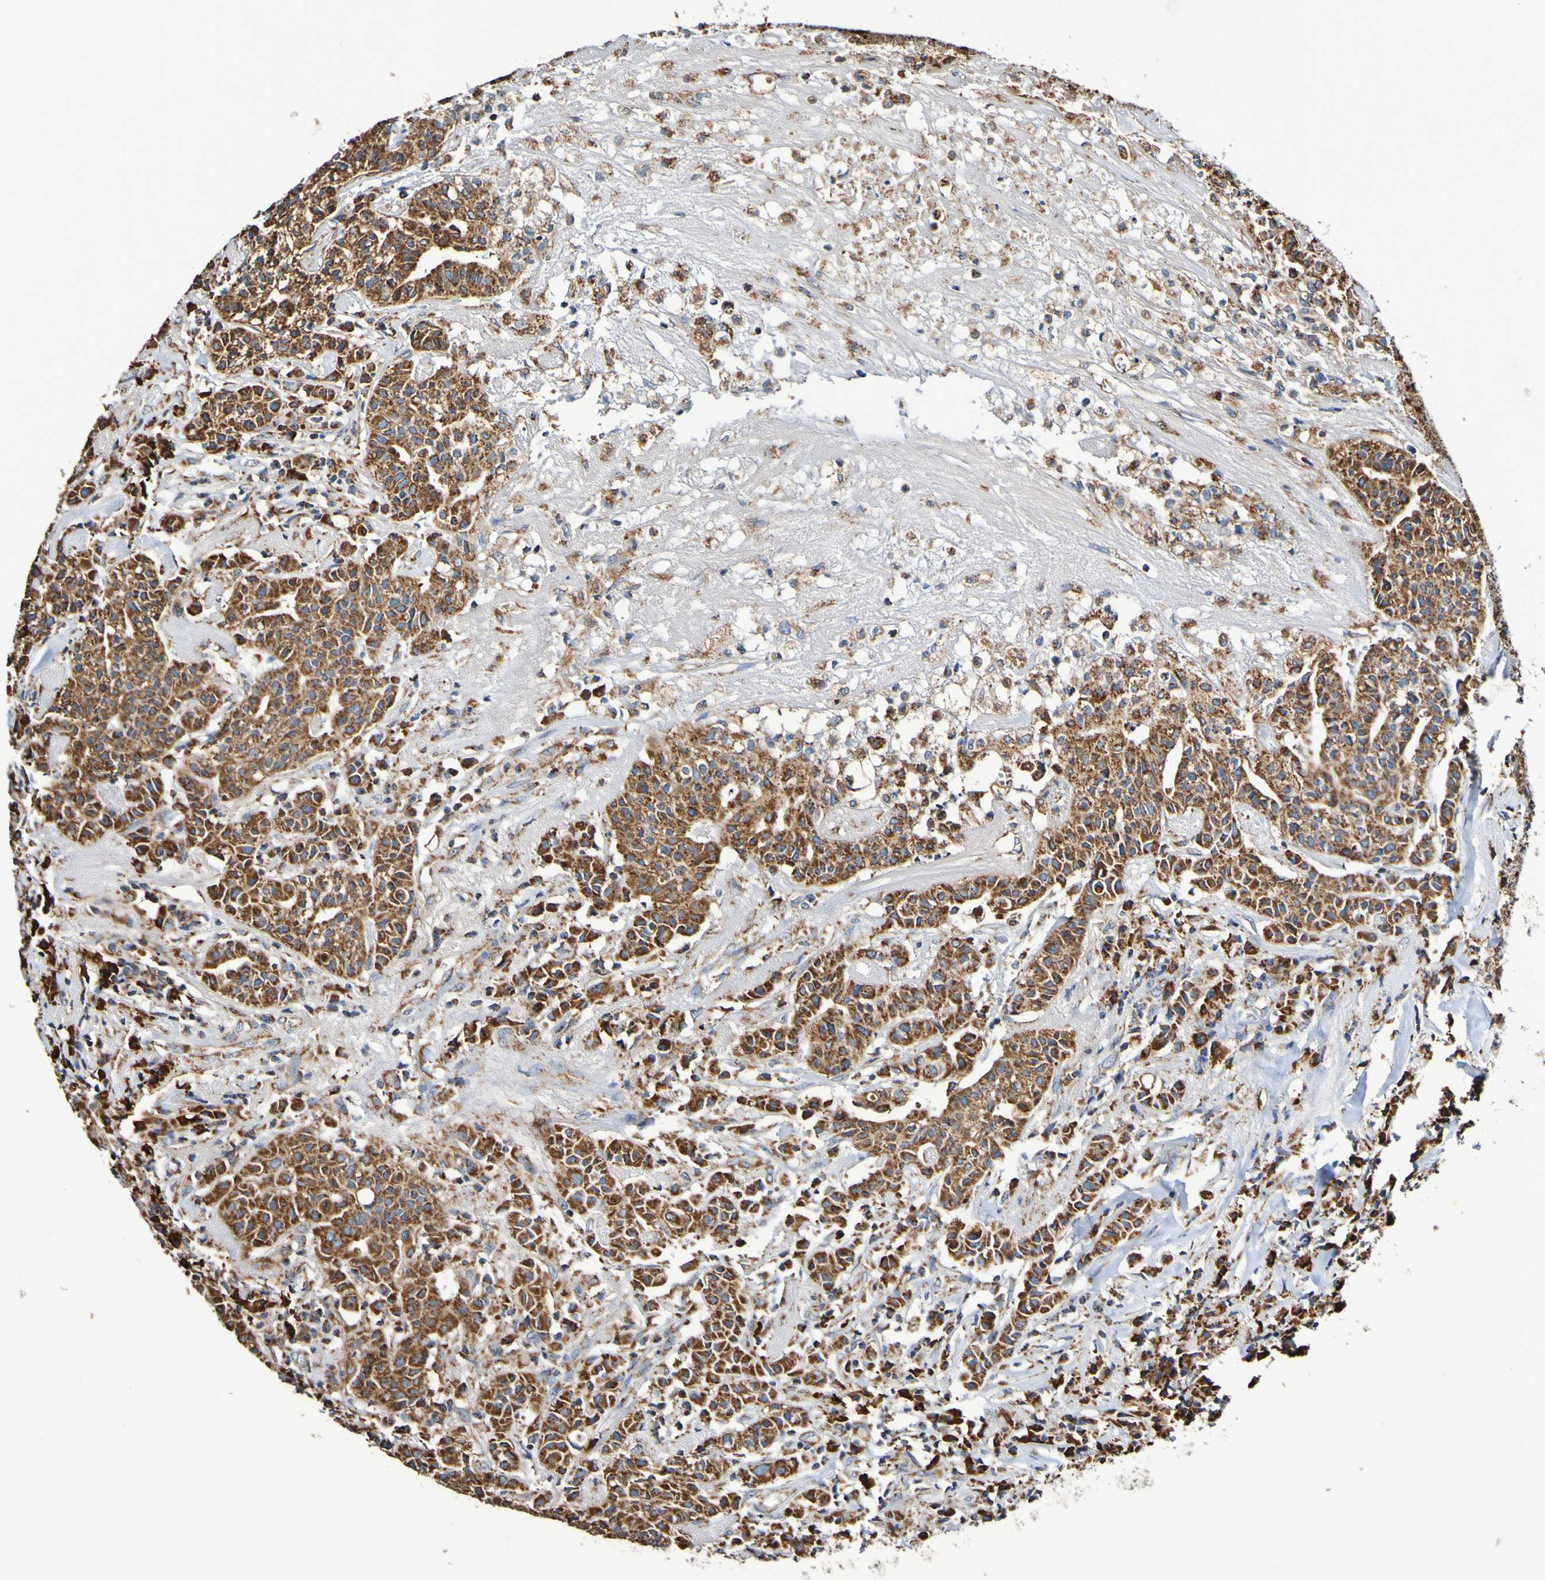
{"staining": {"intensity": "strong", "quantity": ">75%", "location": "cytoplasmic/membranous"}, "tissue": "head and neck cancer", "cell_type": "Tumor cells", "image_type": "cancer", "snomed": [{"axis": "morphology", "description": "Adenocarcinoma, NOS"}, {"axis": "topography", "description": "Salivary gland"}, {"axis": "topography", "description": "Head-Neck"}], "caption": "The image demonstrates a brown stain indicating the presence of a protein in the cytoplasmic/membranous of tumor cells in head and neck cancer.", "gene": "IL18R1", "patient": {"sex": "female", "age": 65}}